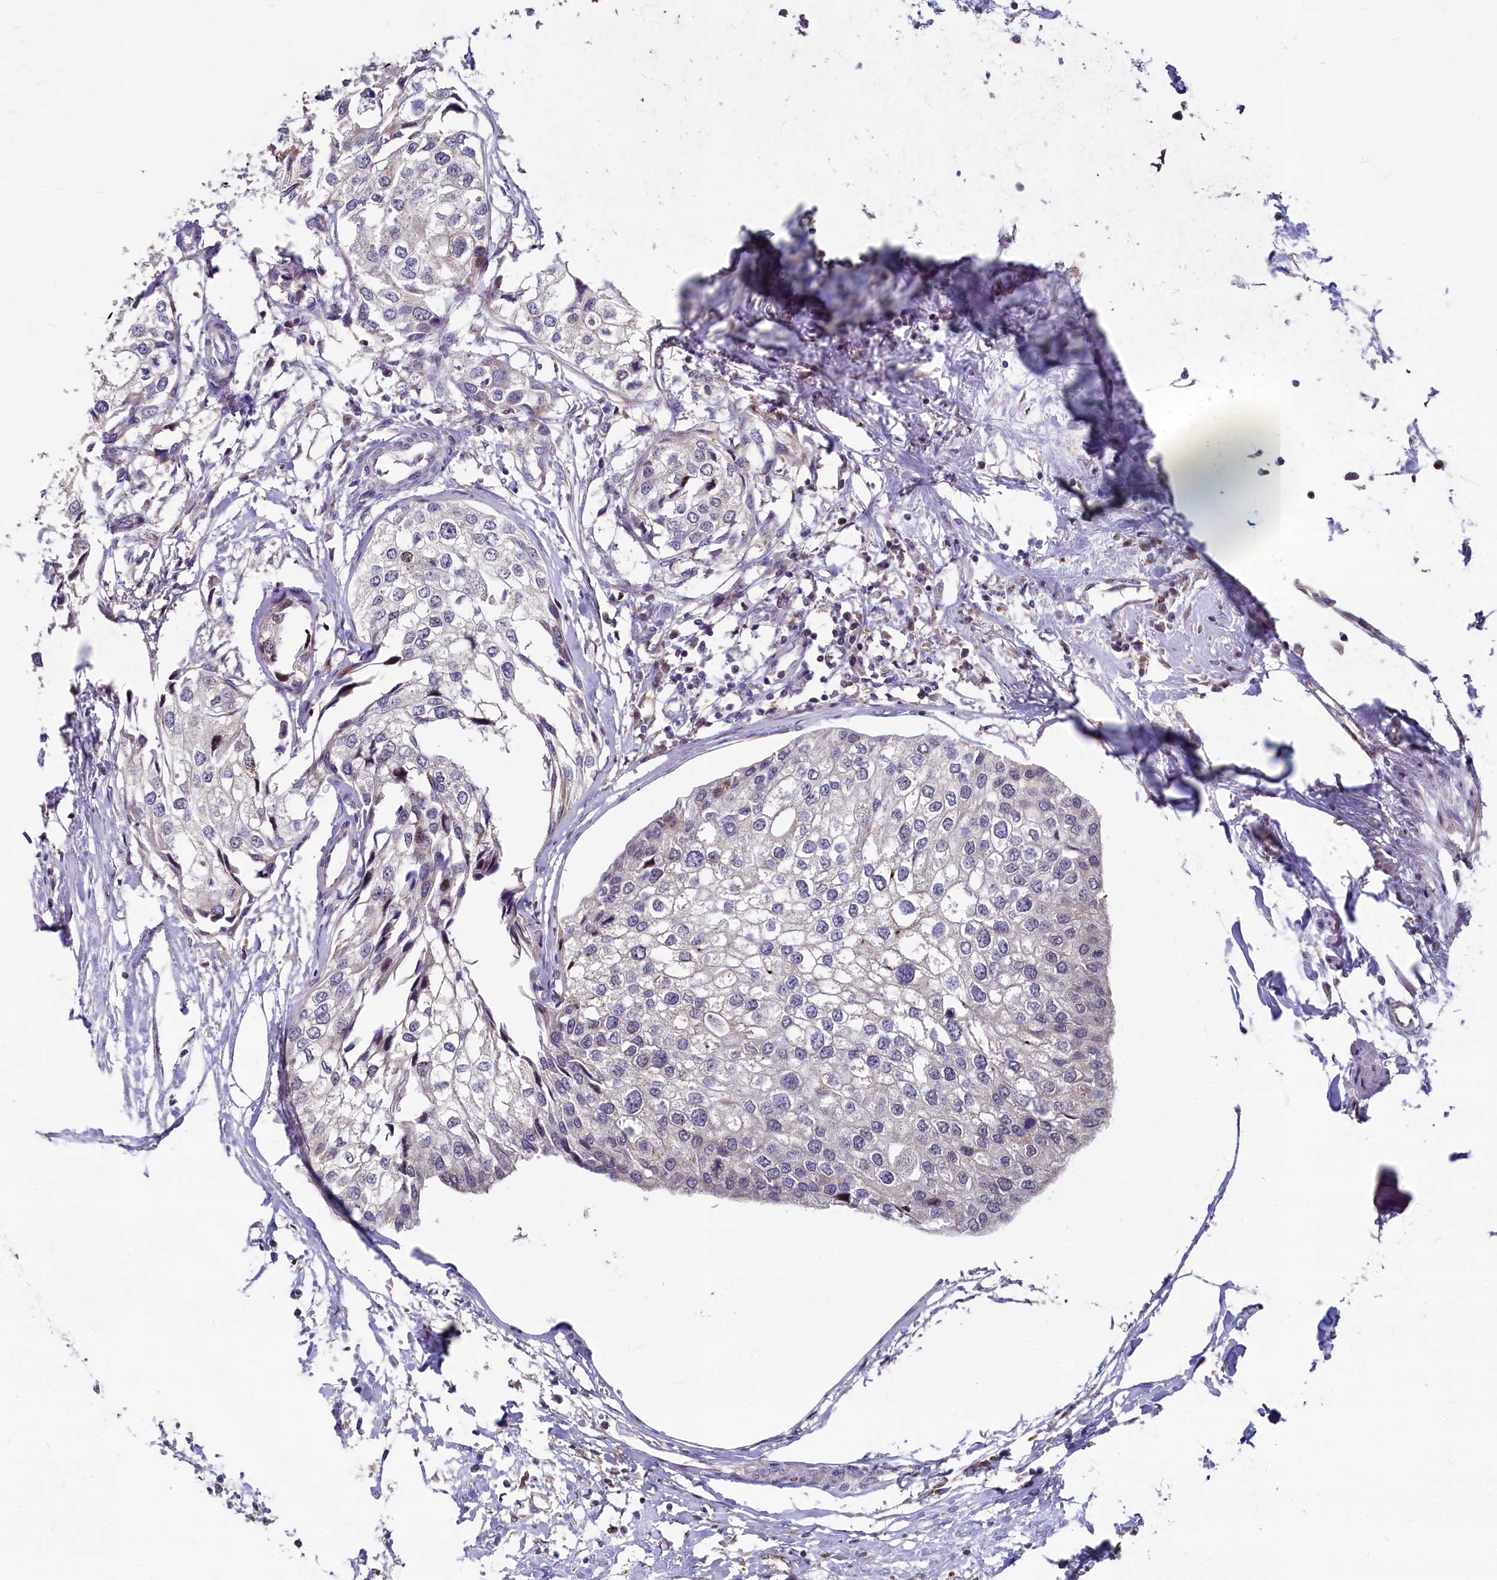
{"staining": {"intensity": "negative", "quantity": "none", "location": "none"}, "tissue": "urothelial cancer", "cell_type": "Tumor cells", "image_type": "cancer", "snomed": [{"axis": "morphology", "description": "Urothelial carcinoma, High grade"}, {"axis": "topography", "description": "Urinary bladder"}], "caption": "High-grade urothelial carcinoma was stained to show a protein in brown. There is no significant positivity in tumor cells.", "gene": "ASXL3", "patient": {"sex": "male", "age": 64}}